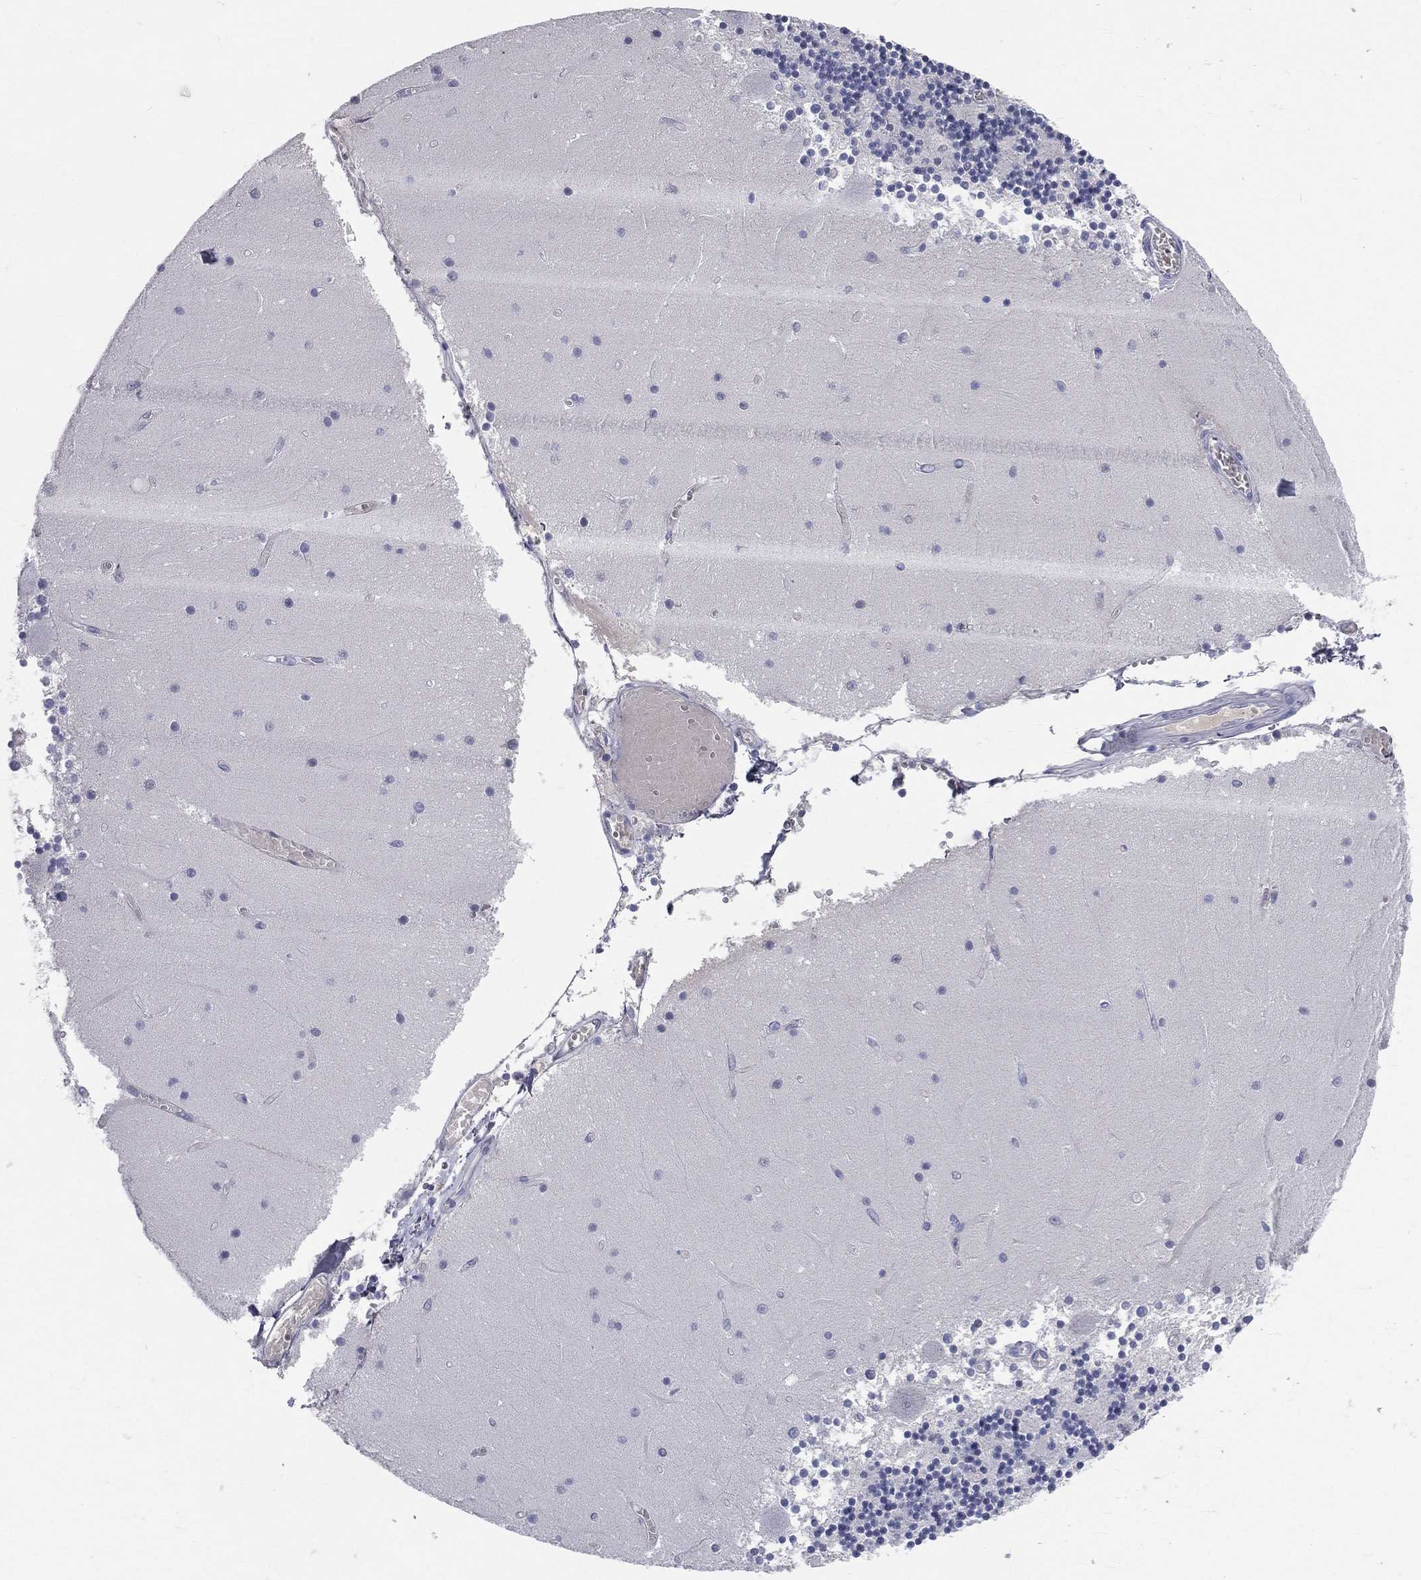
{"staining": {"intensity": "negative", "quantity": "none", "location": "none"}, "tissue": "cerebellum", "cell_type": "Cells in granular layer", "image_type": "normal", "snomed": [{"axis": "morphology", "description": "Normal tissue, NOS"}, {"axis": "topography", "description": "Cerebellum"}], "caption": "An IHC image of unremarkable cerebellum is shown. There is no staining in cells in granular layer of cerebellum. (Stains: DAB IHC with hematoxylin counter stain, Microscopy: brightfield microscopy at high magnification).", "gene": "HP", "patient": {"sex": "female", "age": 28}}